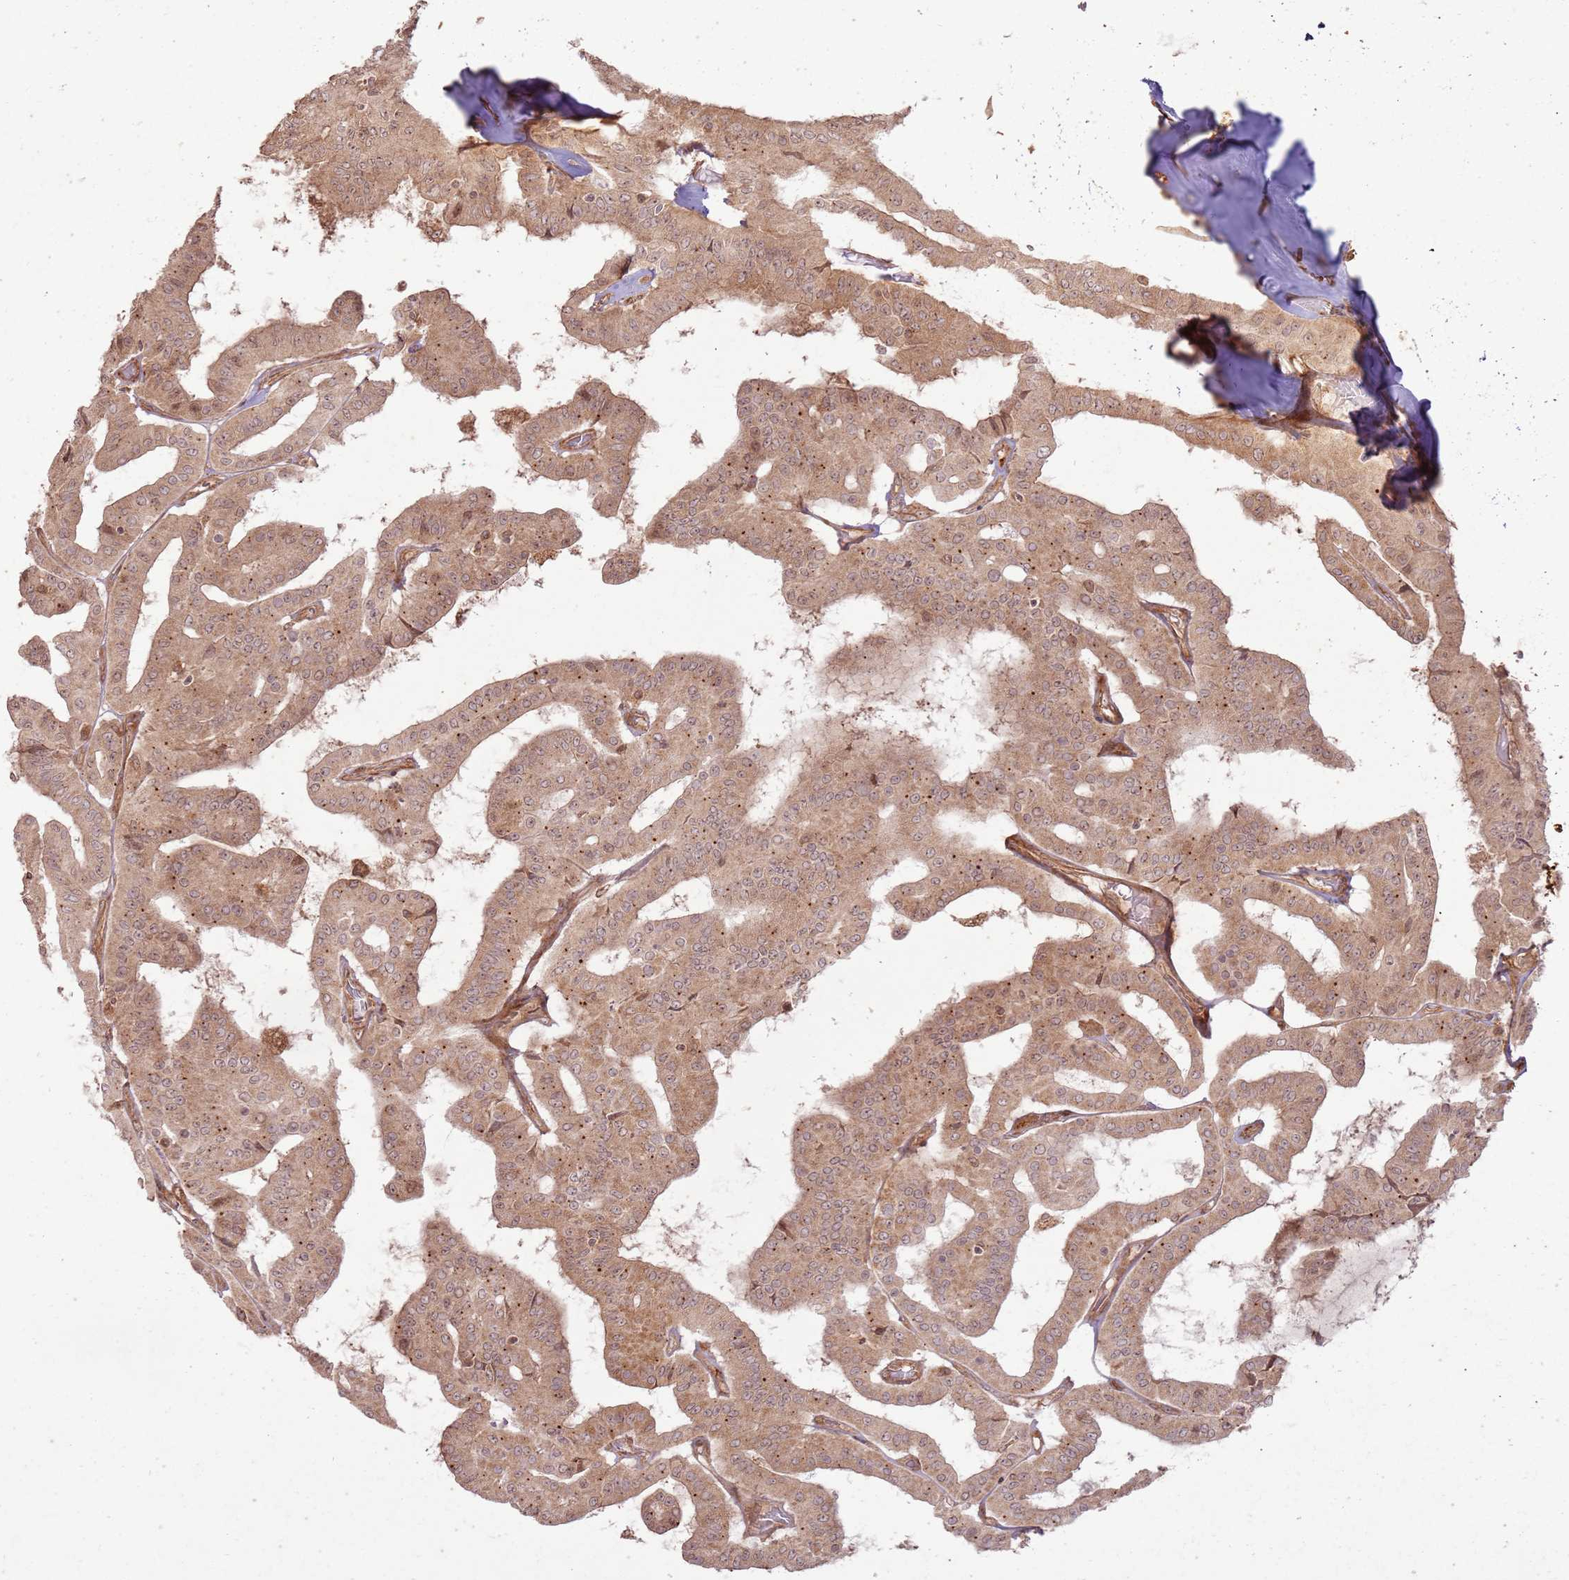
{"staining": {"intensity": "moderate", "quantity": ">75%", "location": "cytoplasmic/membranous"}, "tissue": "thyroid cancer", "cell_type": "Tumor cells", "image_type": "cancer", "snomed": [{"axis": "morphology", "description": "Papillary adenocarcinoma, NOS"}, {"axis": "topography", "description": "Thyroid gland"}], "caption": "High-magnification brightfield microscopy of thyroid papillary adenocarcinoma stained with DAB (3,3'-diaminobenzidine) (brown) and counterstained with hematoxylin (blue). tumor cells exhibit moderate cytoplasmic/membranous staining is seen in approximately>75% of cells.", "gene": "ZNF623", "patient": {"sex": "female", "age": 59}}